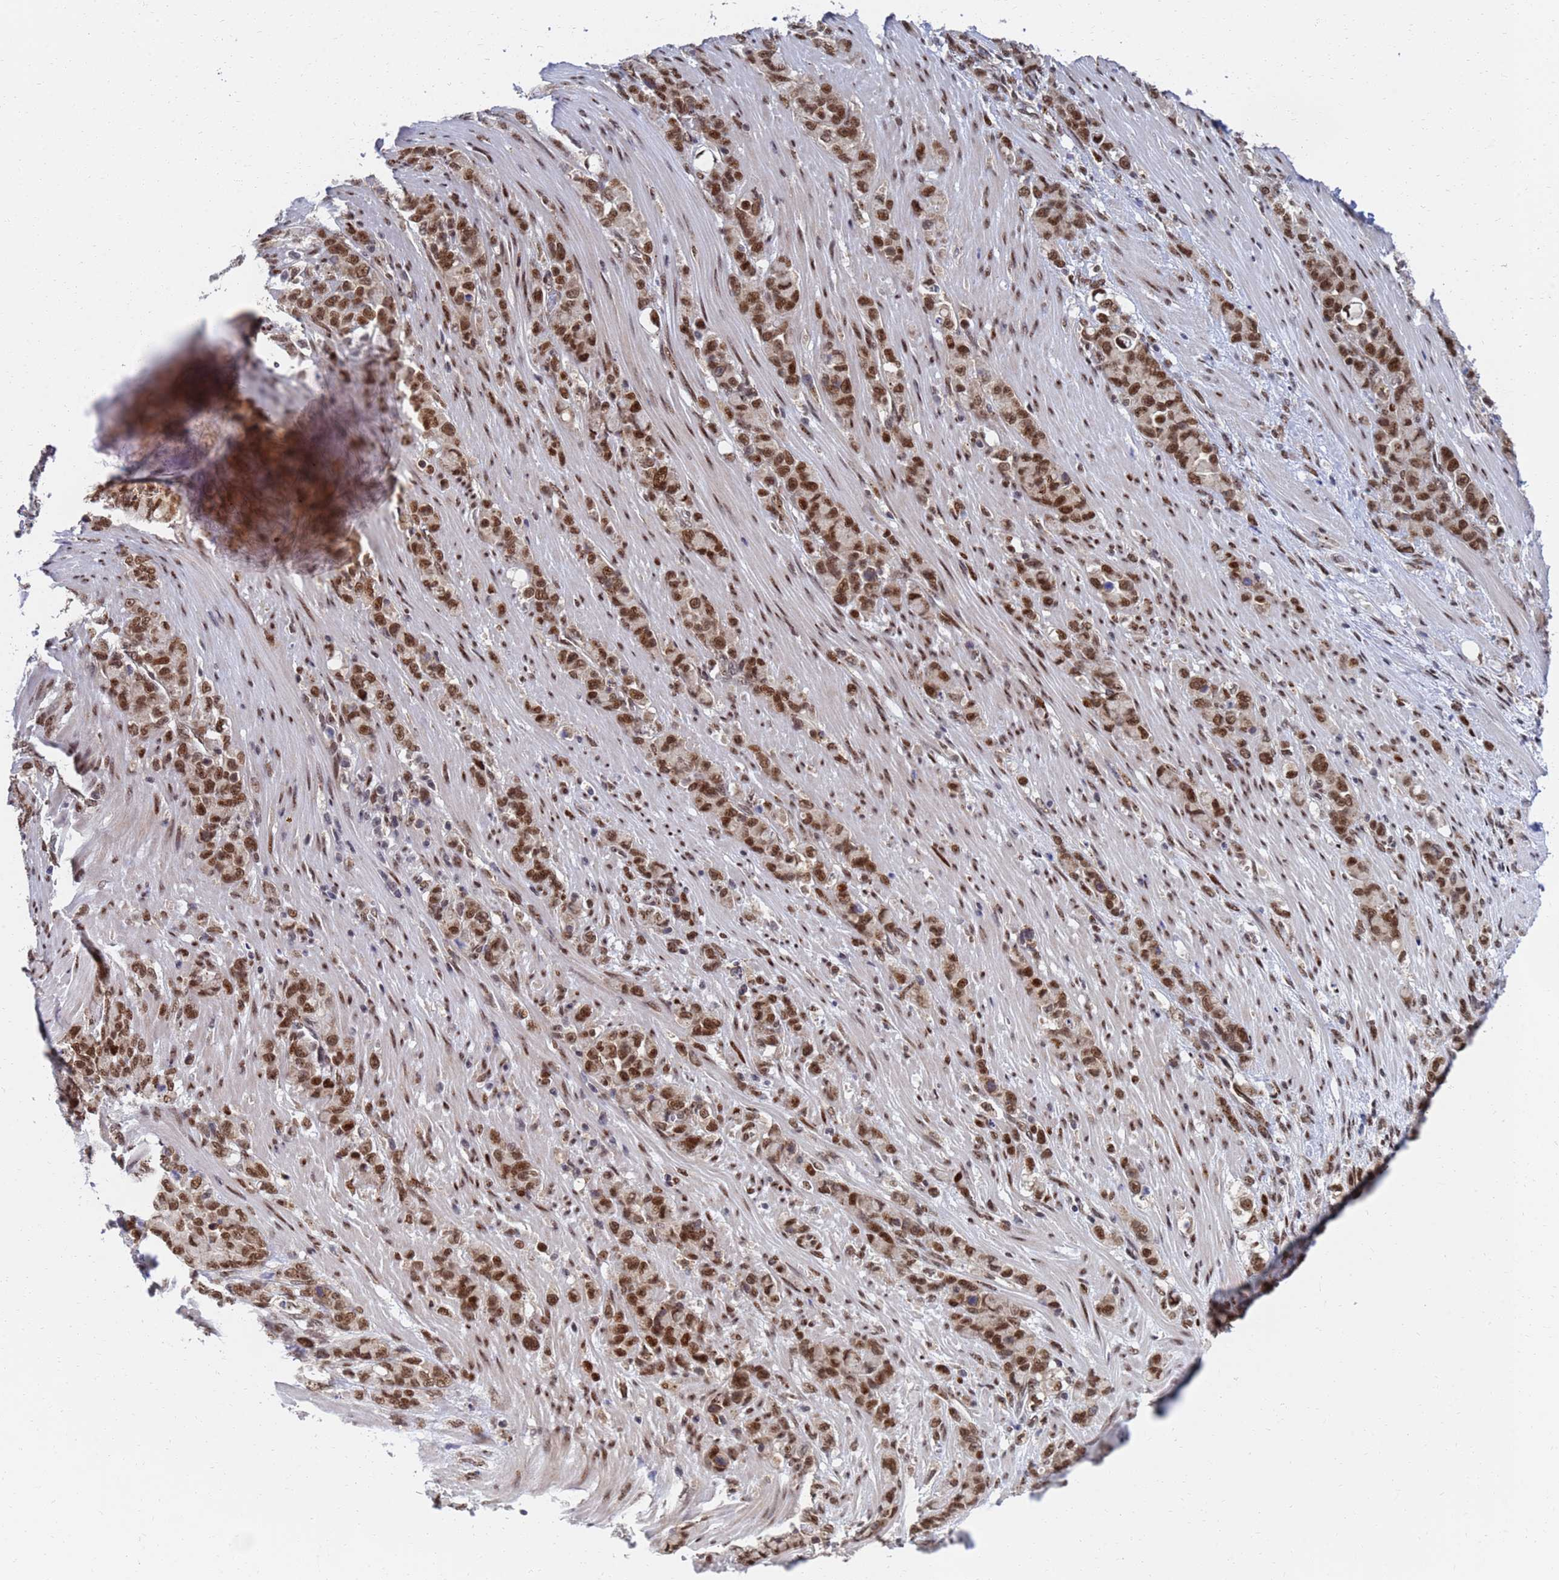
{"staining": {"intensity": "moderate", "quantity": ">75%", "location": "nuclear"}, "tissue": "stomach cancer", "cell_type": "Tumor cells", "image_type": "cancer", "snomed": [{"axis": "morphology", "description": "Normal tissue, NOS"}, {"axis": "morphology", "description": "Adenocarcinoma, NOS"}, {"axis": "topography", "description": "Stomach"}], "caption": "Tumor cells display medium levels of moderate nuclear staining in about >75% of cells in human stomach cancer.", "gene": "AP5Z1", "patient": {"sex": "female", "age": 79}}